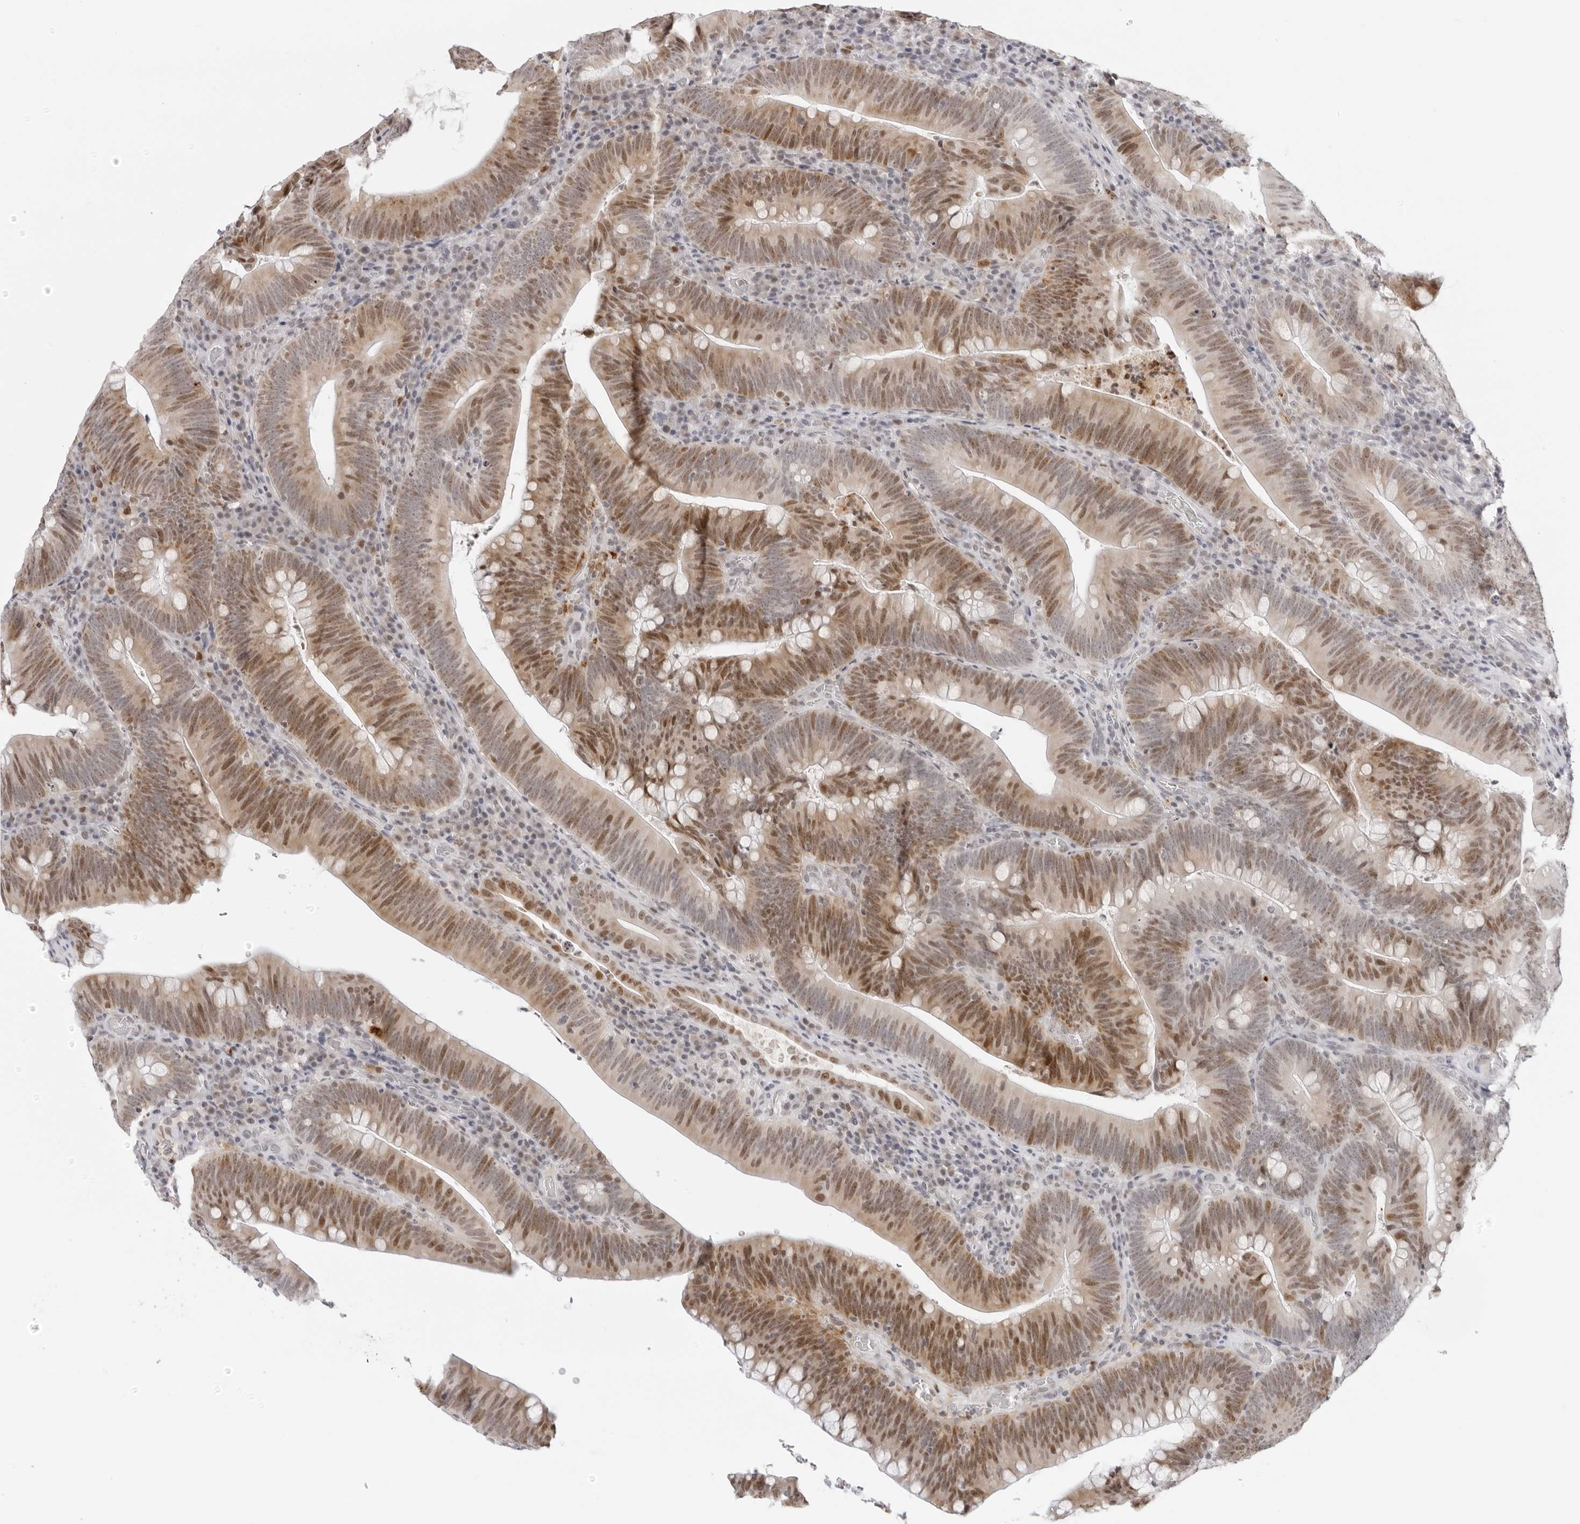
{"staining": {"intensity": "moderate", "quantity": ">75%", "location": "nuclear"}, "tissue": "colorectal cancer", "cell_type": "Tumor cells", "image_type": "cancer", "snomed": [{"axis": "morphology", "description": "Normal tissue, NOS"}, {"axis": "topography", "description": "Colon"}], "caption": "Immunohistochemistry (IHC) staining of colorectal cancer, which demonstrates medium levels of moderate nuclear expression in approximately >75% of tumor cells indicating moderate nuclear protein staining. The staining was performed using DAB (brown) for protein detection and nuclei were counterstained in hematoxylin (blue).", "gene": "MSH6", "patient": {"sex": "female", "age": 82}}